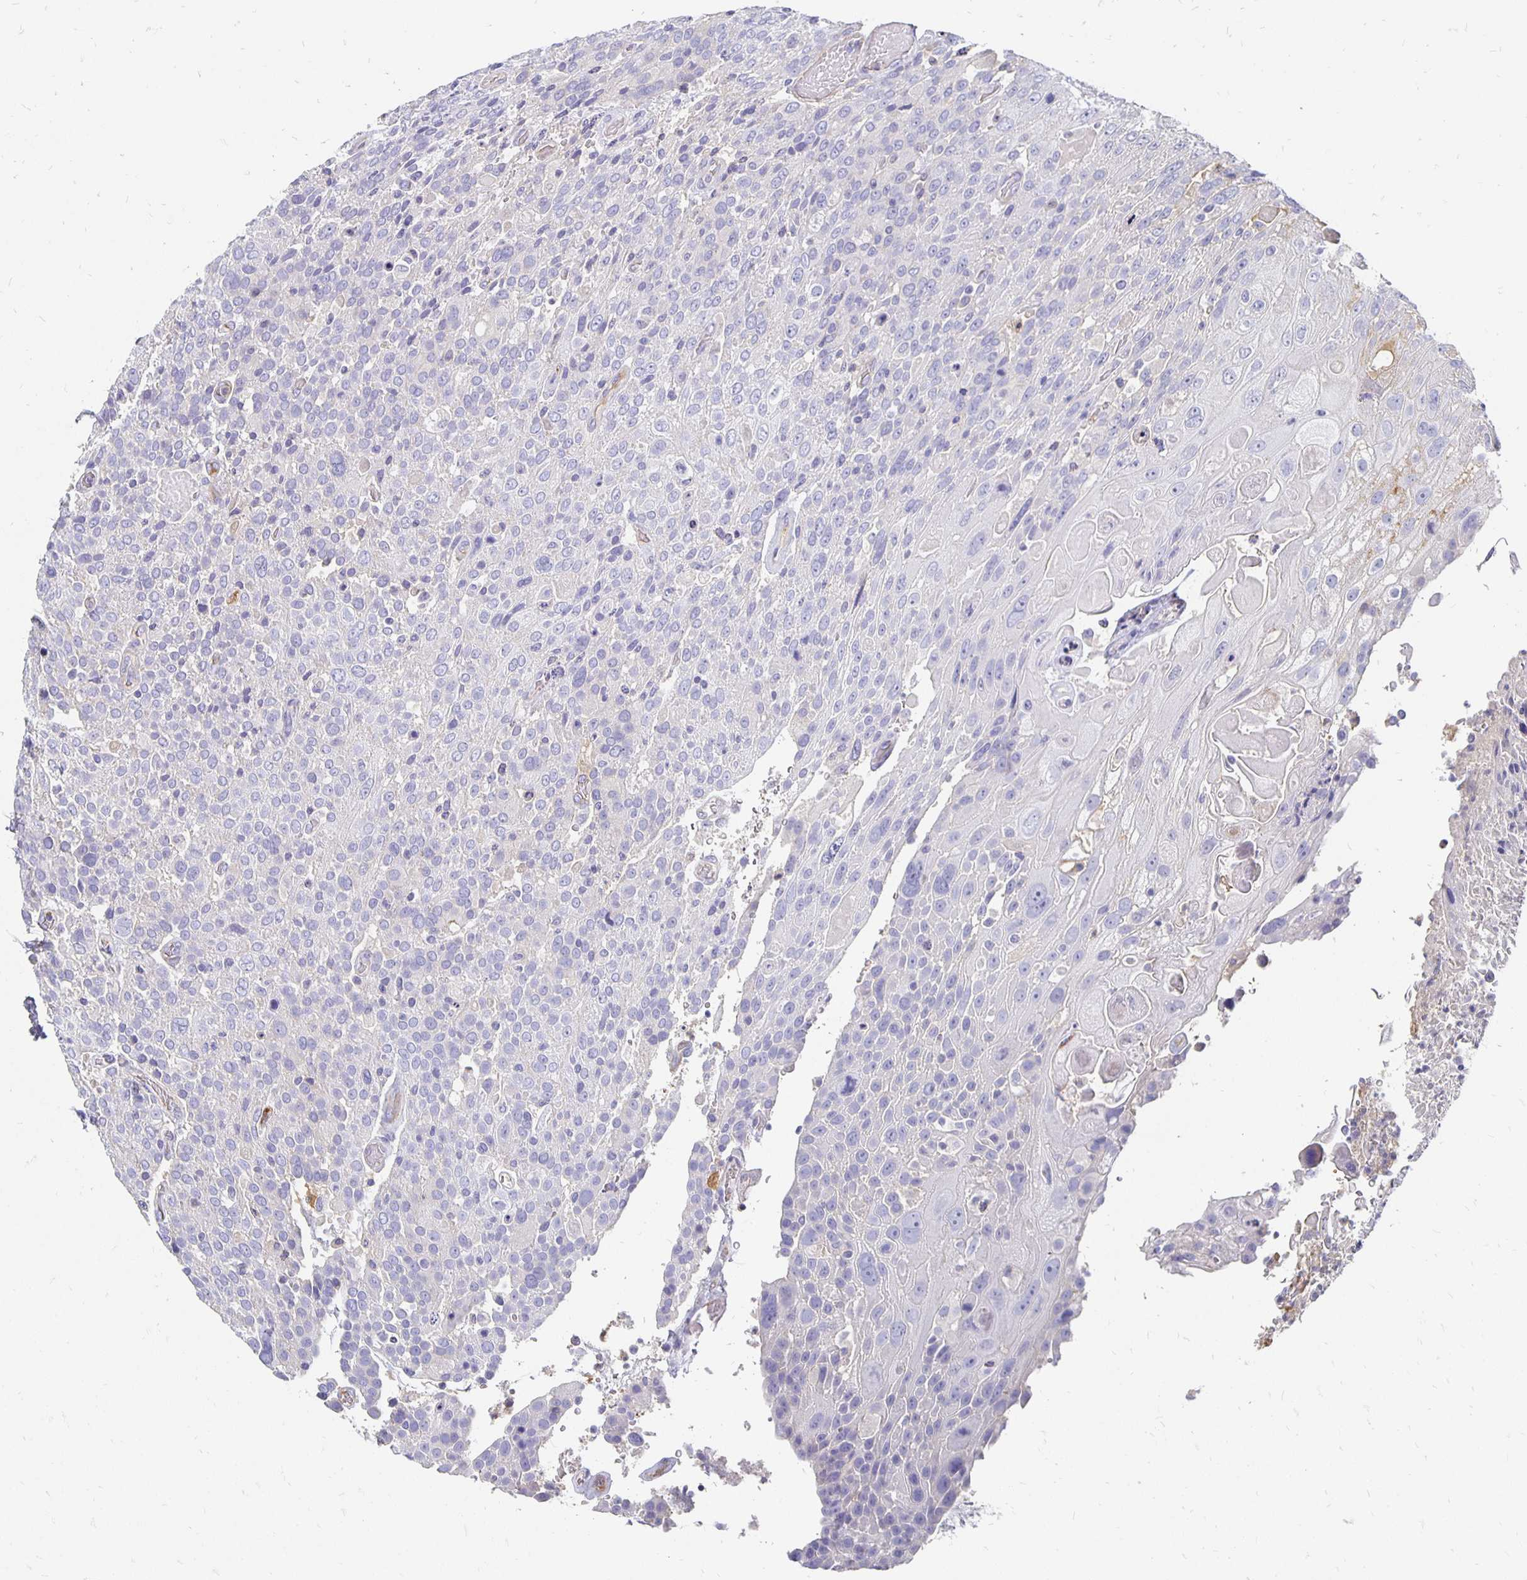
{"staining": {"intensity": "negative", "quantity": "none", "location": "none"}, "tissue": "urothelial cancer", "cell_type": "Tumor cells", "image_type": "cancer", "snomed": [{"axis": "morphology", "description": "Urothelial carcinoma, High grade"}, {"axis": "topography", "description": "Urinary bladder"}], "caption": "This photomicrograph is of urothelial cancer stained with IHC to label a protein in brown with the nuclei are counter-stained blue. There is no expression in tumor cells.", "gene": "APOB", "patient": {"sex": "female", "age": 70}}